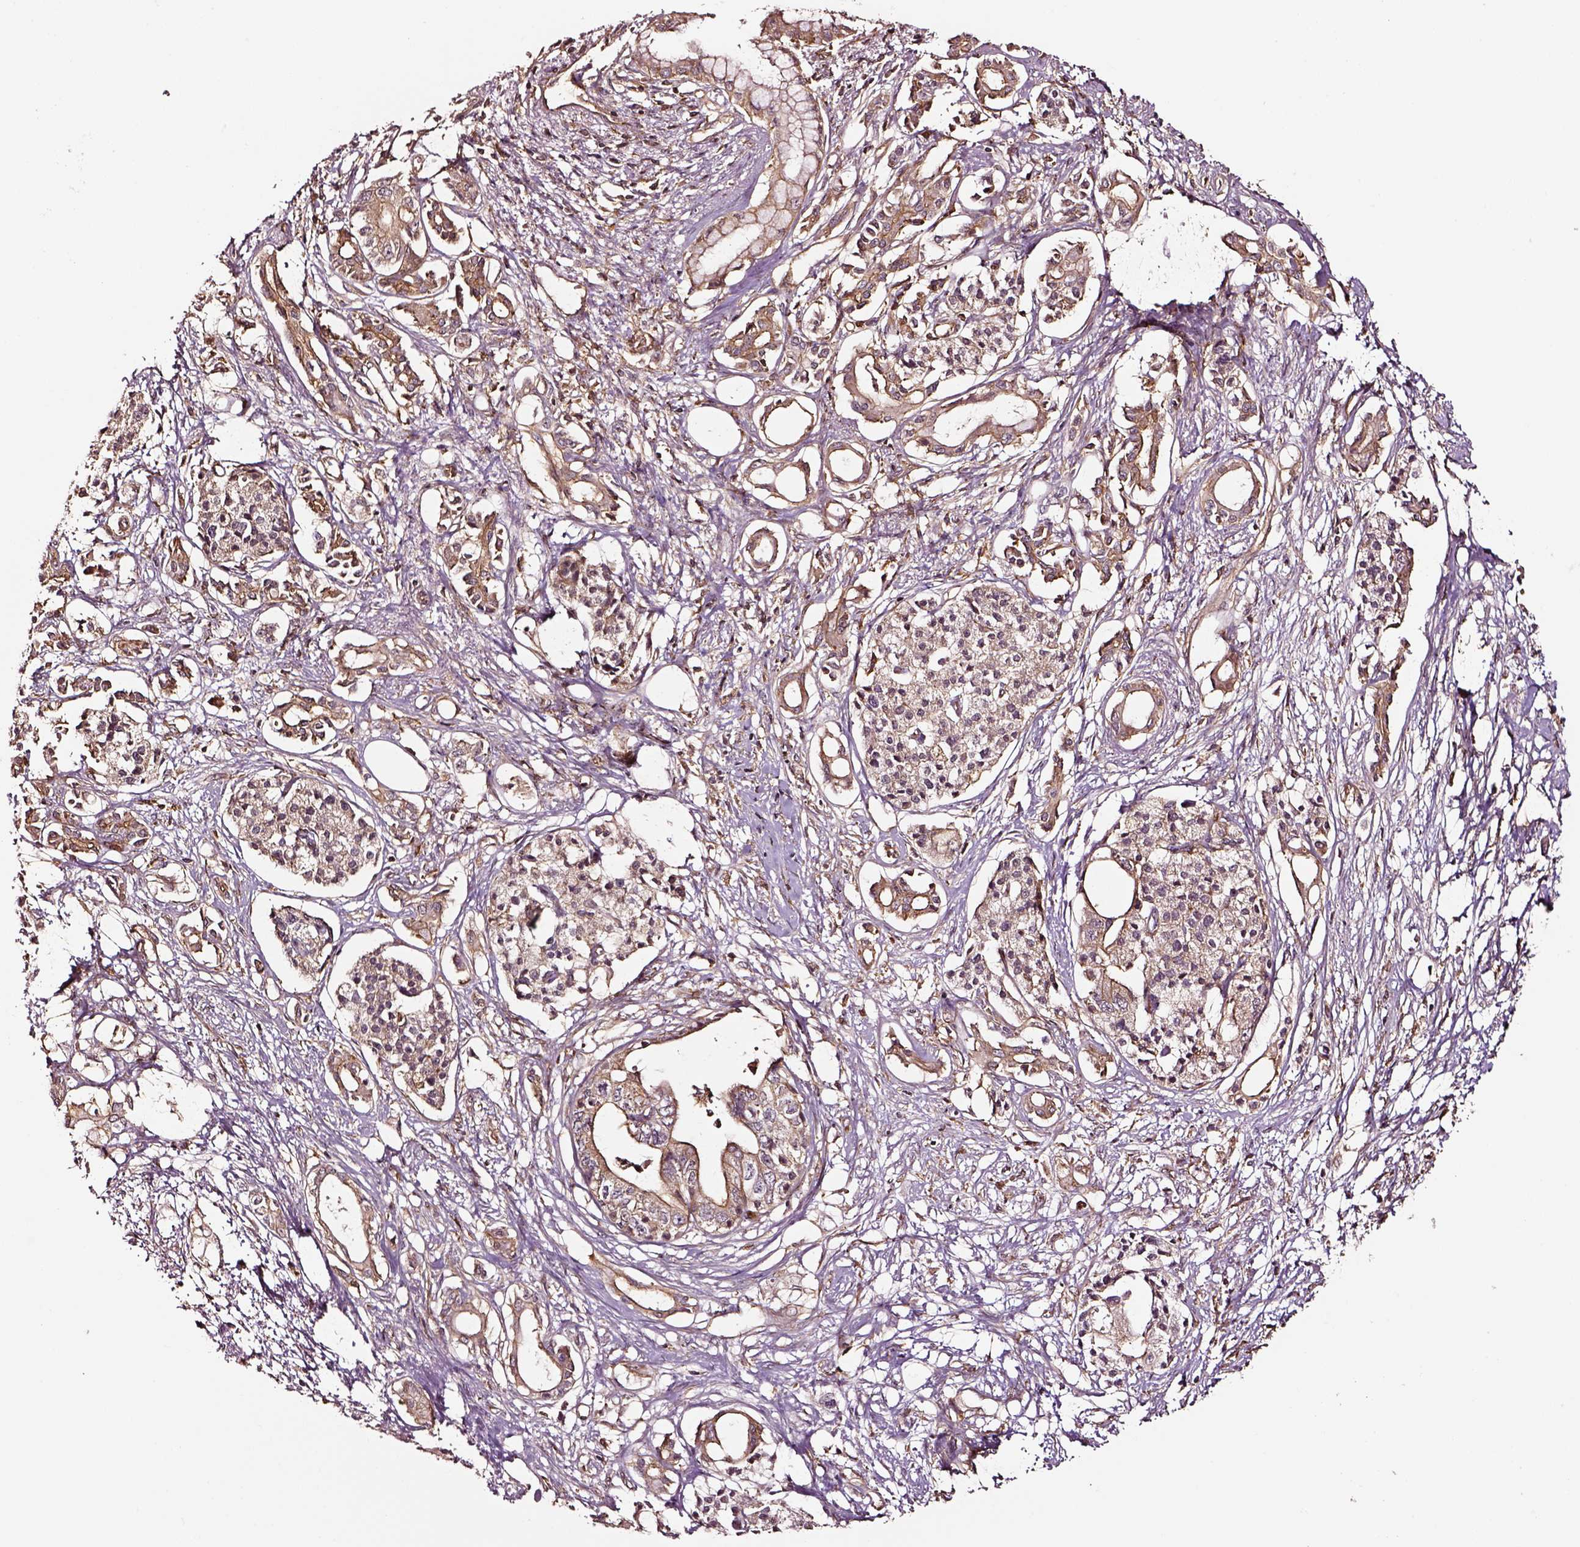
{"staining": {"intensity": "moderate", "quantity": ">75%", "location": "cytoplasmic/membranous"}, "tissue": "pancreatic cancer", "cell_type": "Tumor cells", "image_type": "cancer", "snomed": [{"axis": "morphology", "description": "Adenocarcinoma, NOS"}, {"axis": "topography", "description": "Pancreas"}], "caption": "Protein expression analysis of pancreatic cancer exhibits moderate cytoplasmic/membranous expression in approximately >75% of tumor cells.", "gene": "RASSF5", "patient": {"sex": "female", "age": 63}}